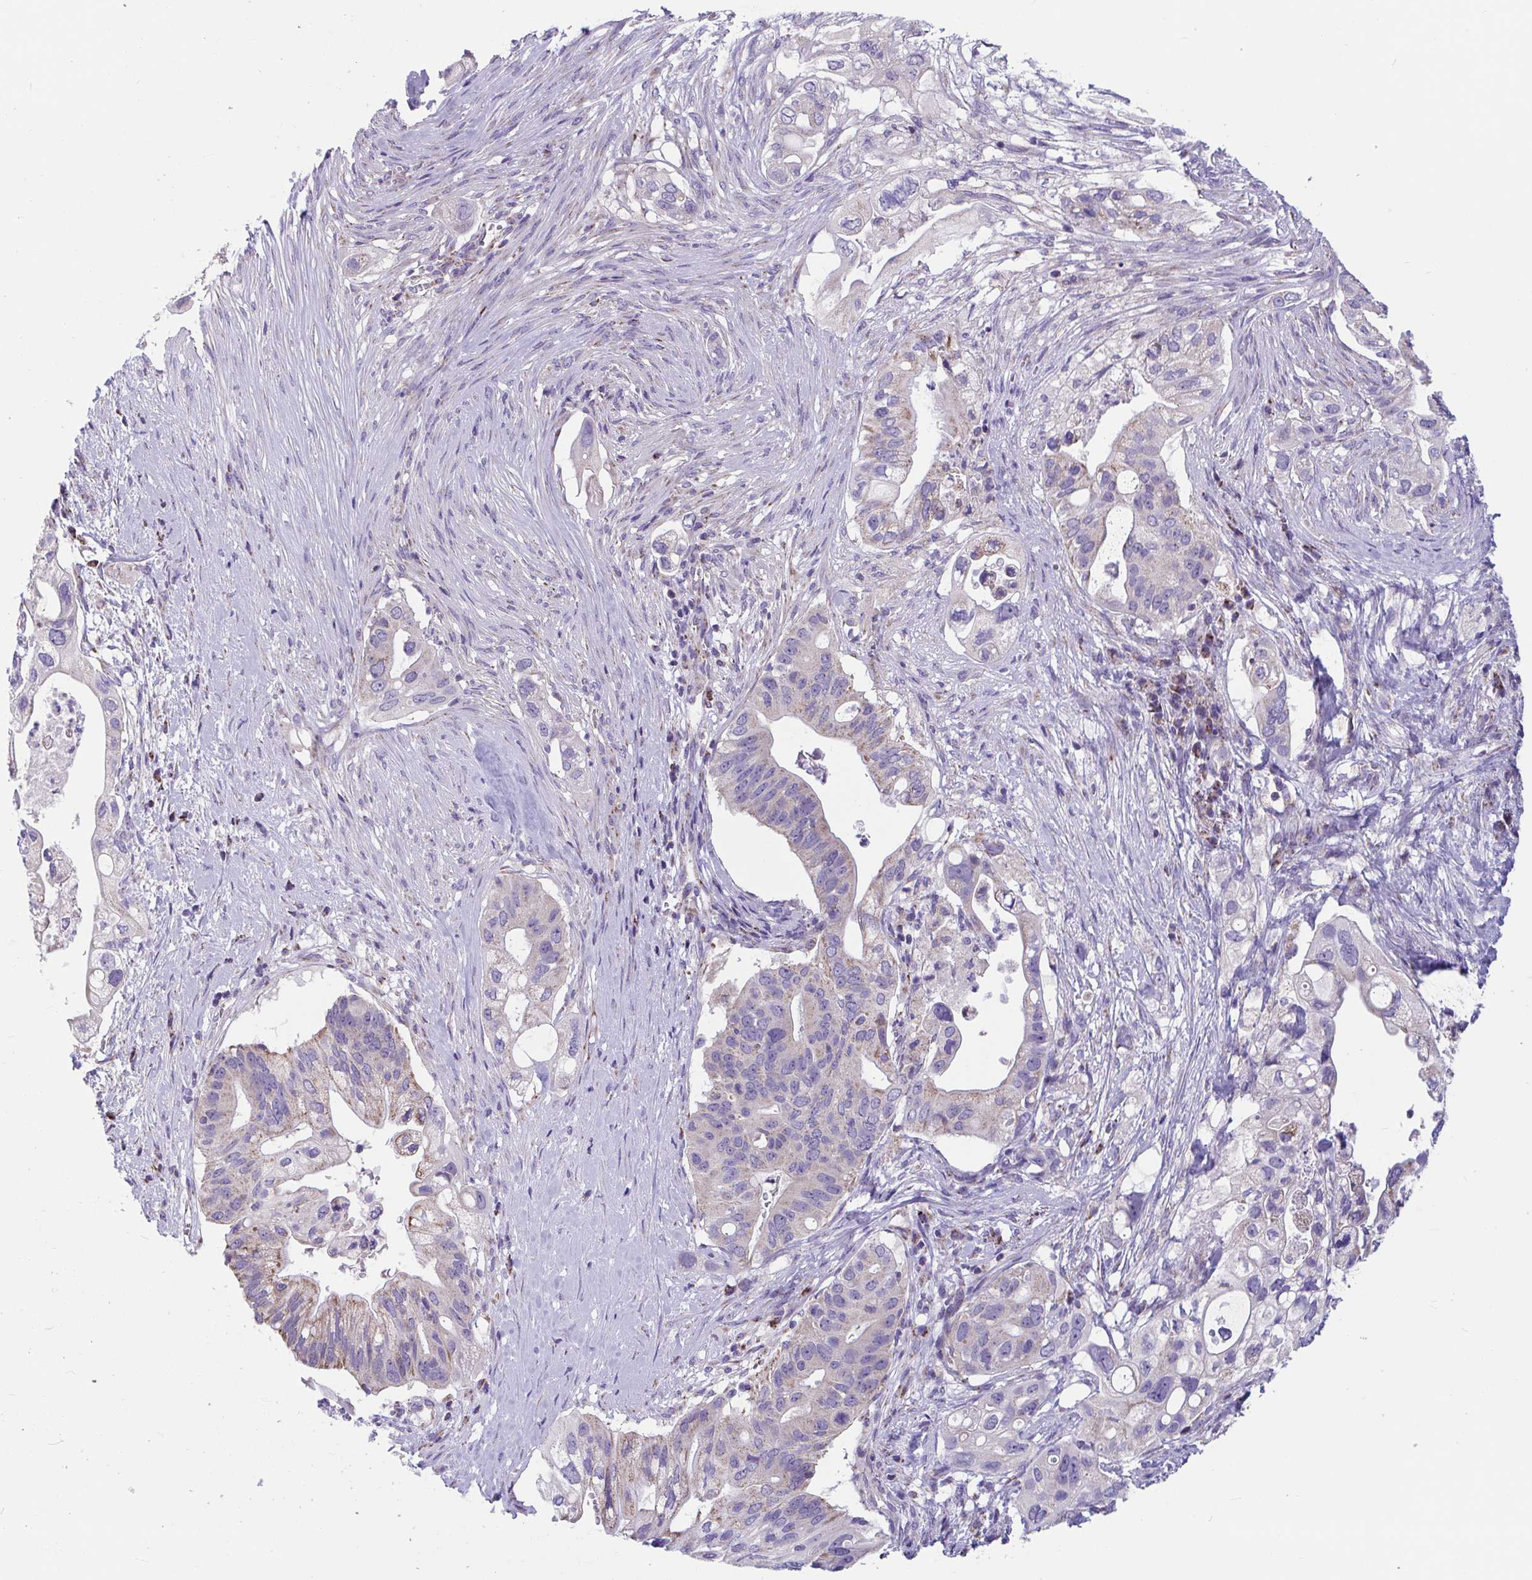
{"staining": {"intensity": "weak", "quantity": "25%-75%", "location": "cytoplasmic/membranous"}, "tissue": "pancreatic cancer", "cell_type": "Tumor cells", "image_type": "cancer", "snomed": [{"axis": "morphology", "description": "Adenocarcinoma, NOS"}, {"axis": "topography", "description": "Pancreas"}], "caption": "Pancreatic adenocarcinoma stained with a protein marker displays weak staining in tumor cells.", "gene": "OR13A1", "patient": {"sex": "female", "age": 72}}